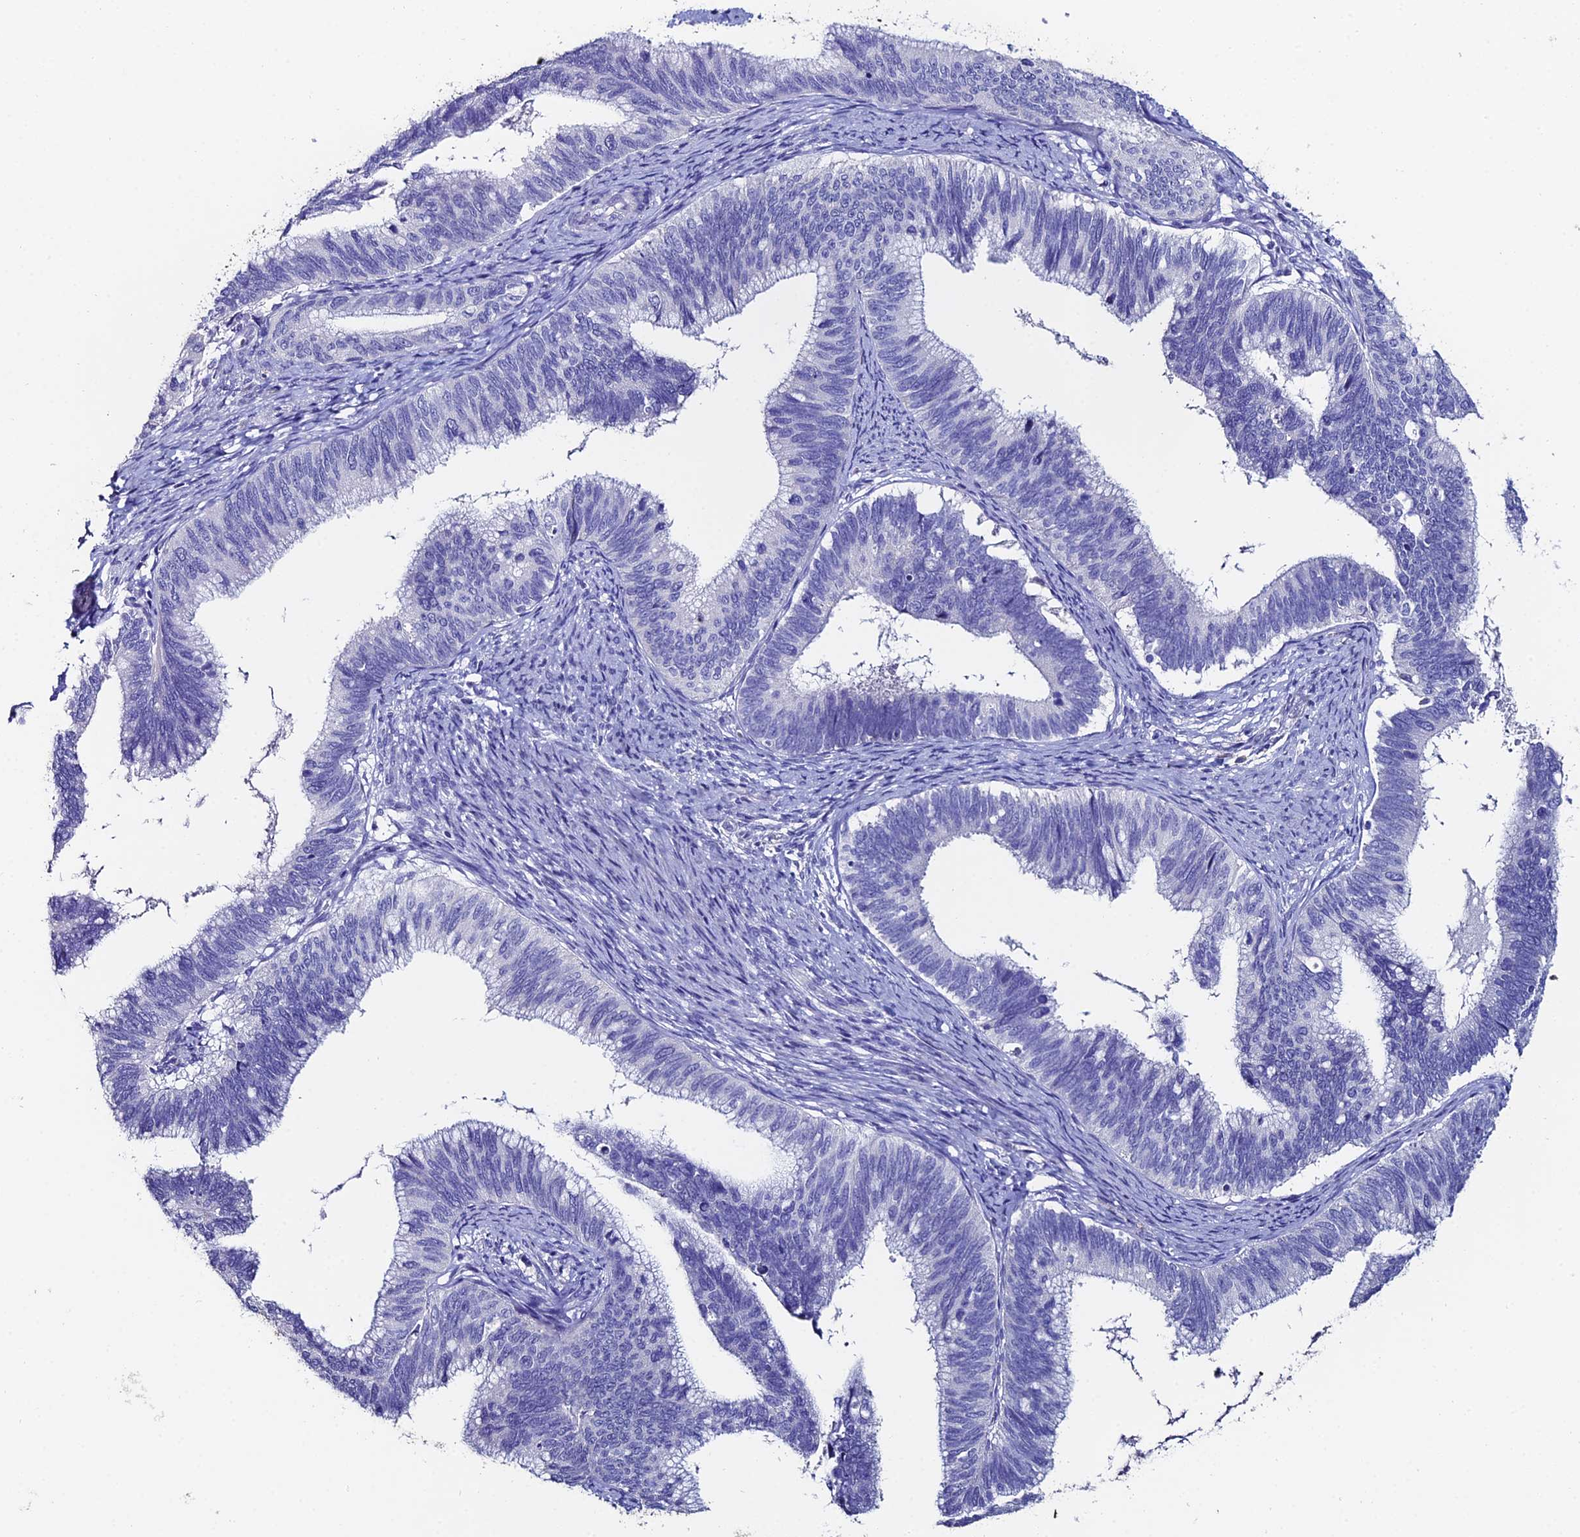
{"staining": {"intensity": "negative", "quantity": "none", "location": "none"}, "tissue": "cervical cancer", "cell_type": "Tumor cells", "image_type": "cancer", "snomed": [{"axis": "morphology", "description": "Adenocarcinoma, NOS"}, {"axis": "topography", "description": "Cervix"}], "caption": "High power microscopy histopathology image of an immunohistochemistry image of adenocarcinoma (cervical), revealing no significant positivity in tumor cells. The staining was performed using DAB to visualize the protein expression in brown, while the nuclei were stained in blue with hematoxylin (Magnification: 20x).", "gene": "ESRRG", "patient": {"sex": "female", "age": 42}}